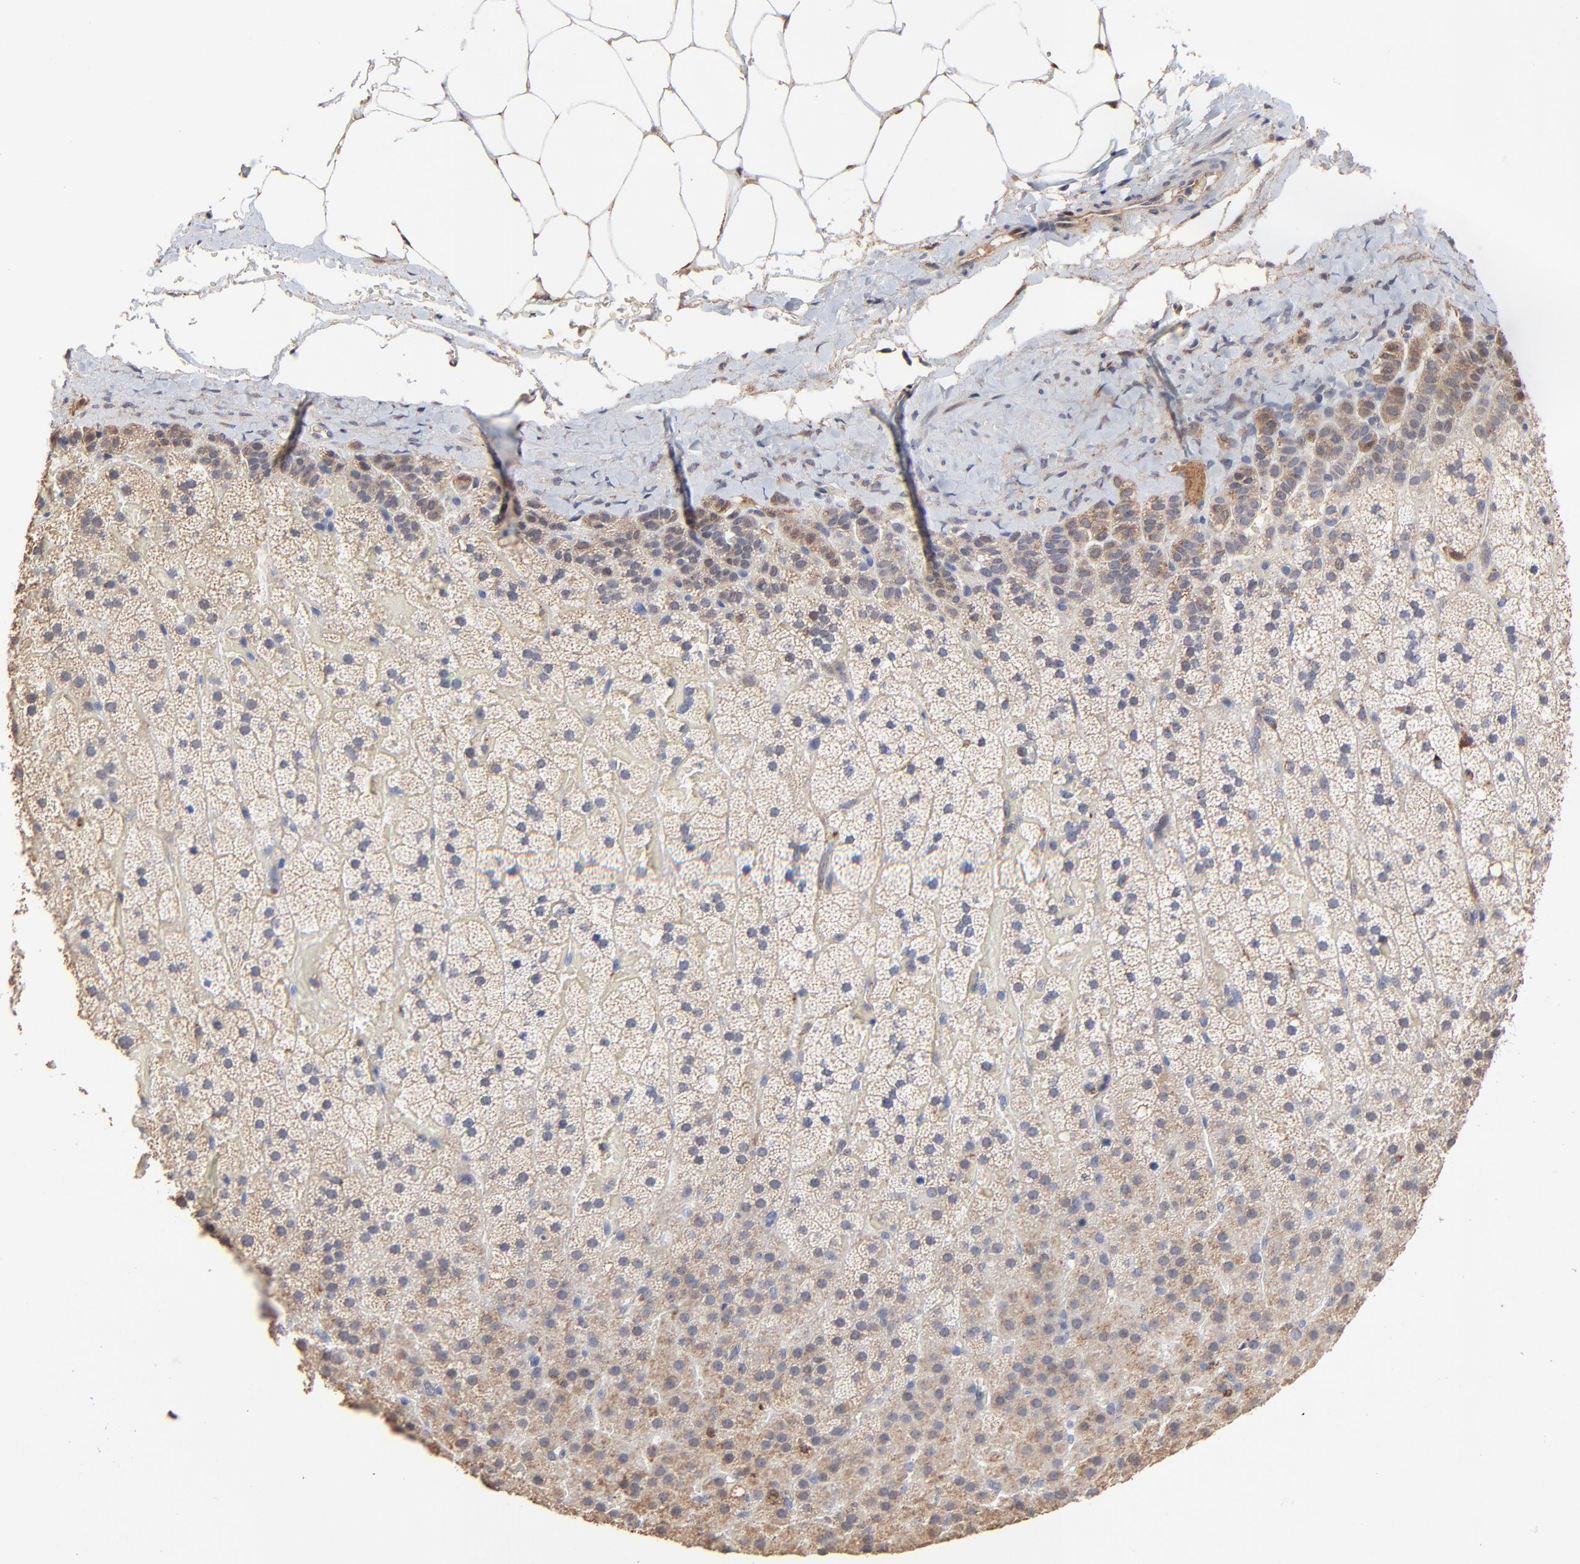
{"staining": {"intensity": "weak", "quantity": ">75%", "location": "cytoplasmic/membranous"}, "tissue": "adrenal gland", "cell_type": "Glandular cells", "image_type": "normal", "snomed": [{"axis": "morphology", "description": "Normal tissue, NOS"}, {"axis": "topography", "description": "Adrenal gland"}], "caption": "DAB (3,3'-diaminobenzidine) immunohistochemical staining of normal adrenal gland exhibits weak cytoplasmic/membranous protein expression in approximately >75% of glandular cells. (IHC, brightfield microscopy, high magnification).", "gene": "LGALS3", "patient": {"sex": "male", "age": 35}}